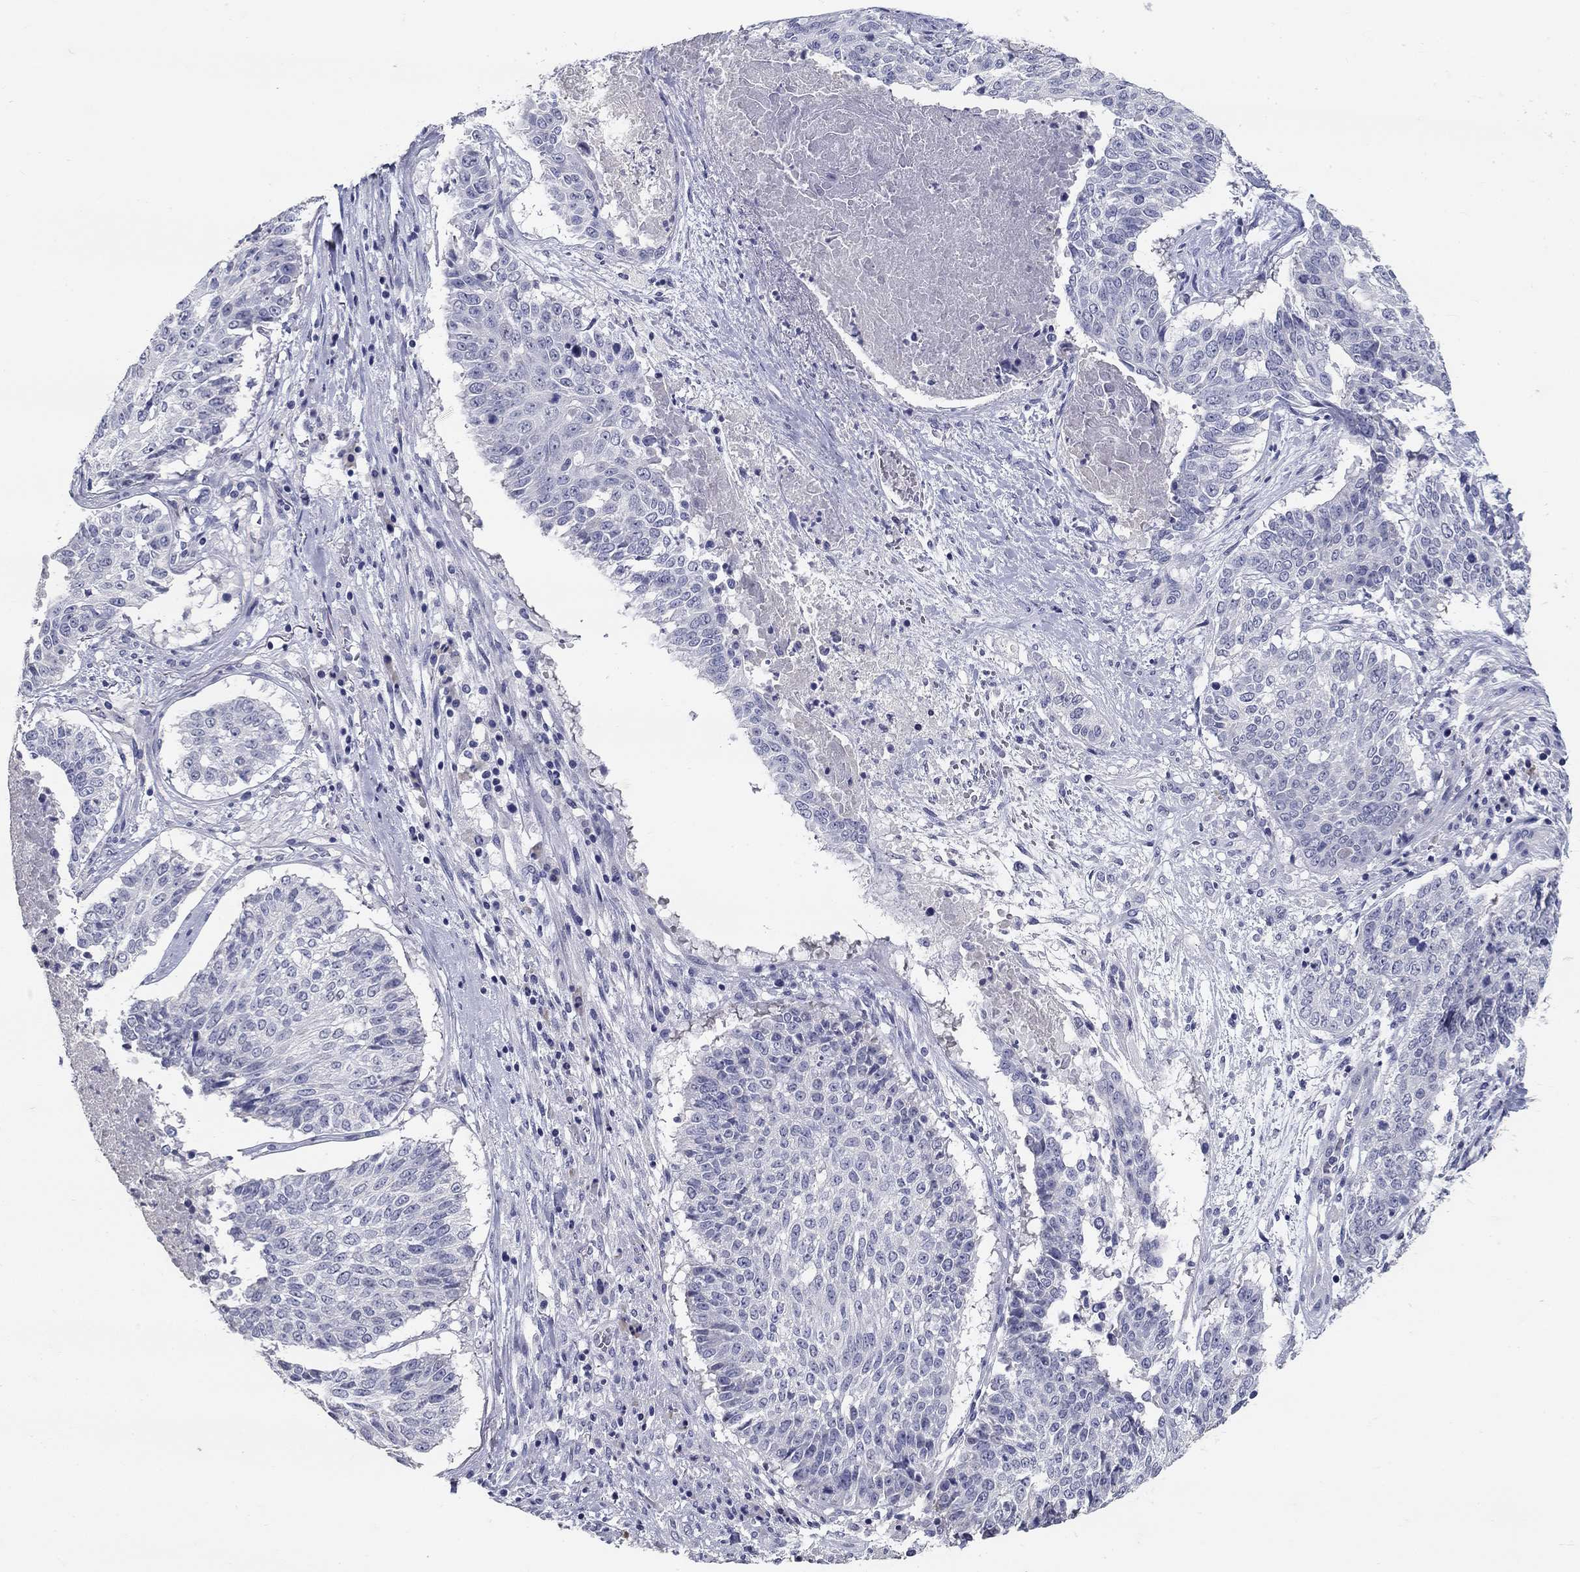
{"staining": {"intensity": "negative", "quantity": "none", "location": "none"}, "tissue": "lung cancer", "cell_type": "Tumor cells", "image_type": "cancer", "snomed": [{"axis": "morphology", "description": "Squamous cell carcinoma, NOS"}, {"axis": "topography", "description": "Lung"}], "caption": "DAB immunohistochemical staining of lung cancer demonstrates no significant expression in tumor cells.", "gene": "POMC", "patient": {"sex": "male", "age": 64}}